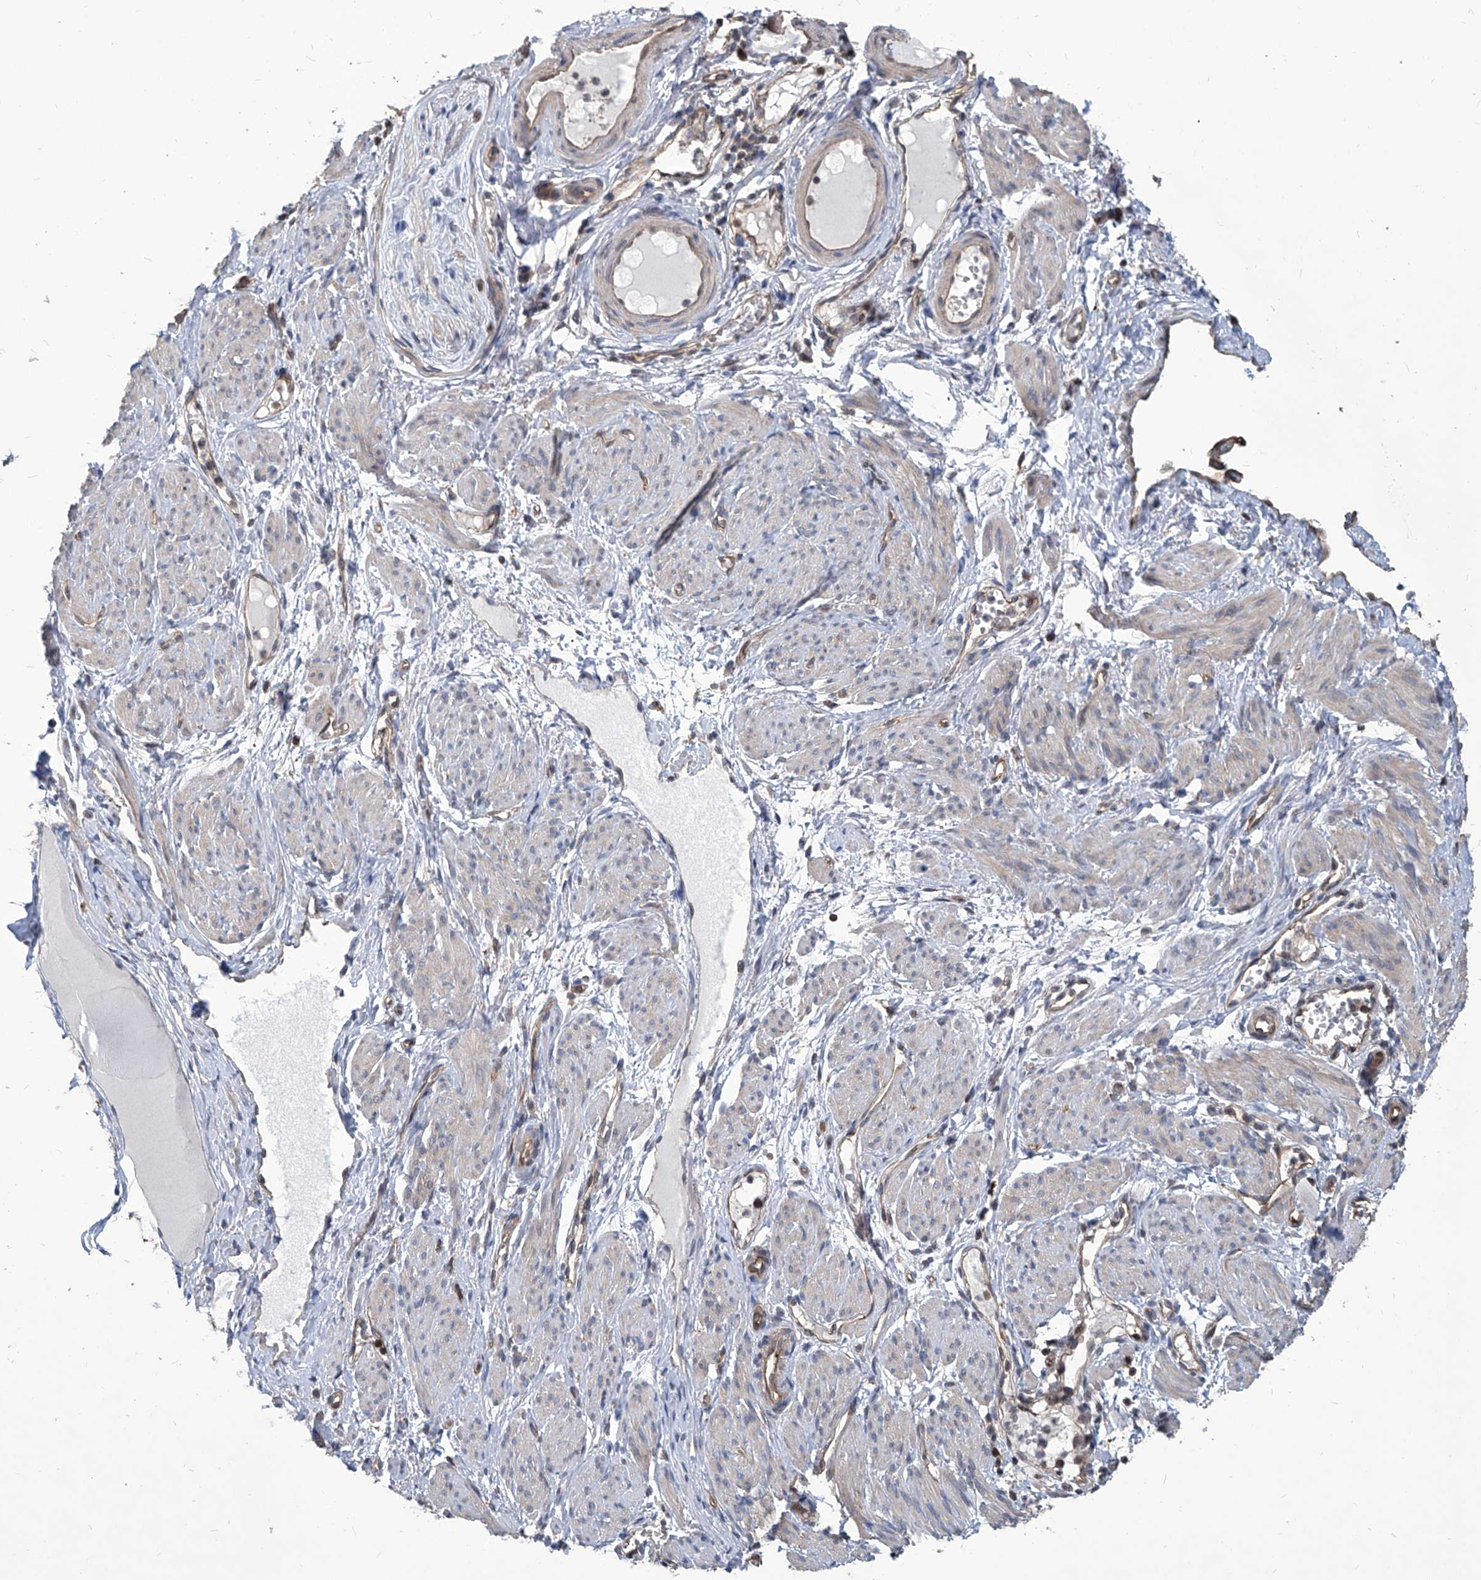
{"staining": {"intensity": "moderate", "quantity": ">75%", "location": "cytoplasmic/membranous"}, "tissue": "adipose tissue", "cell_type": "Adipocytes", "image_type": "normal", "snomed": [{"axis": "morphology", "description": "Normal tissue, NOS"}, {"axis": "topography", "description": "Smooth muscle"}, {"axis": "topography", "description": "Peripheral nerve tissue"}], "caption": "Immunohistochemical staining of normal human adipose tissue displays >75% levels of moderate cytoplasmic/membranous protein expression in approximately >75% of adipocytes. (DAB (3,3'-diaminobenzidine) IHC with brightfield microscopy, high magnification).", "gene": "PSMB1", "patient": {"sex": "female", "age": 39}}